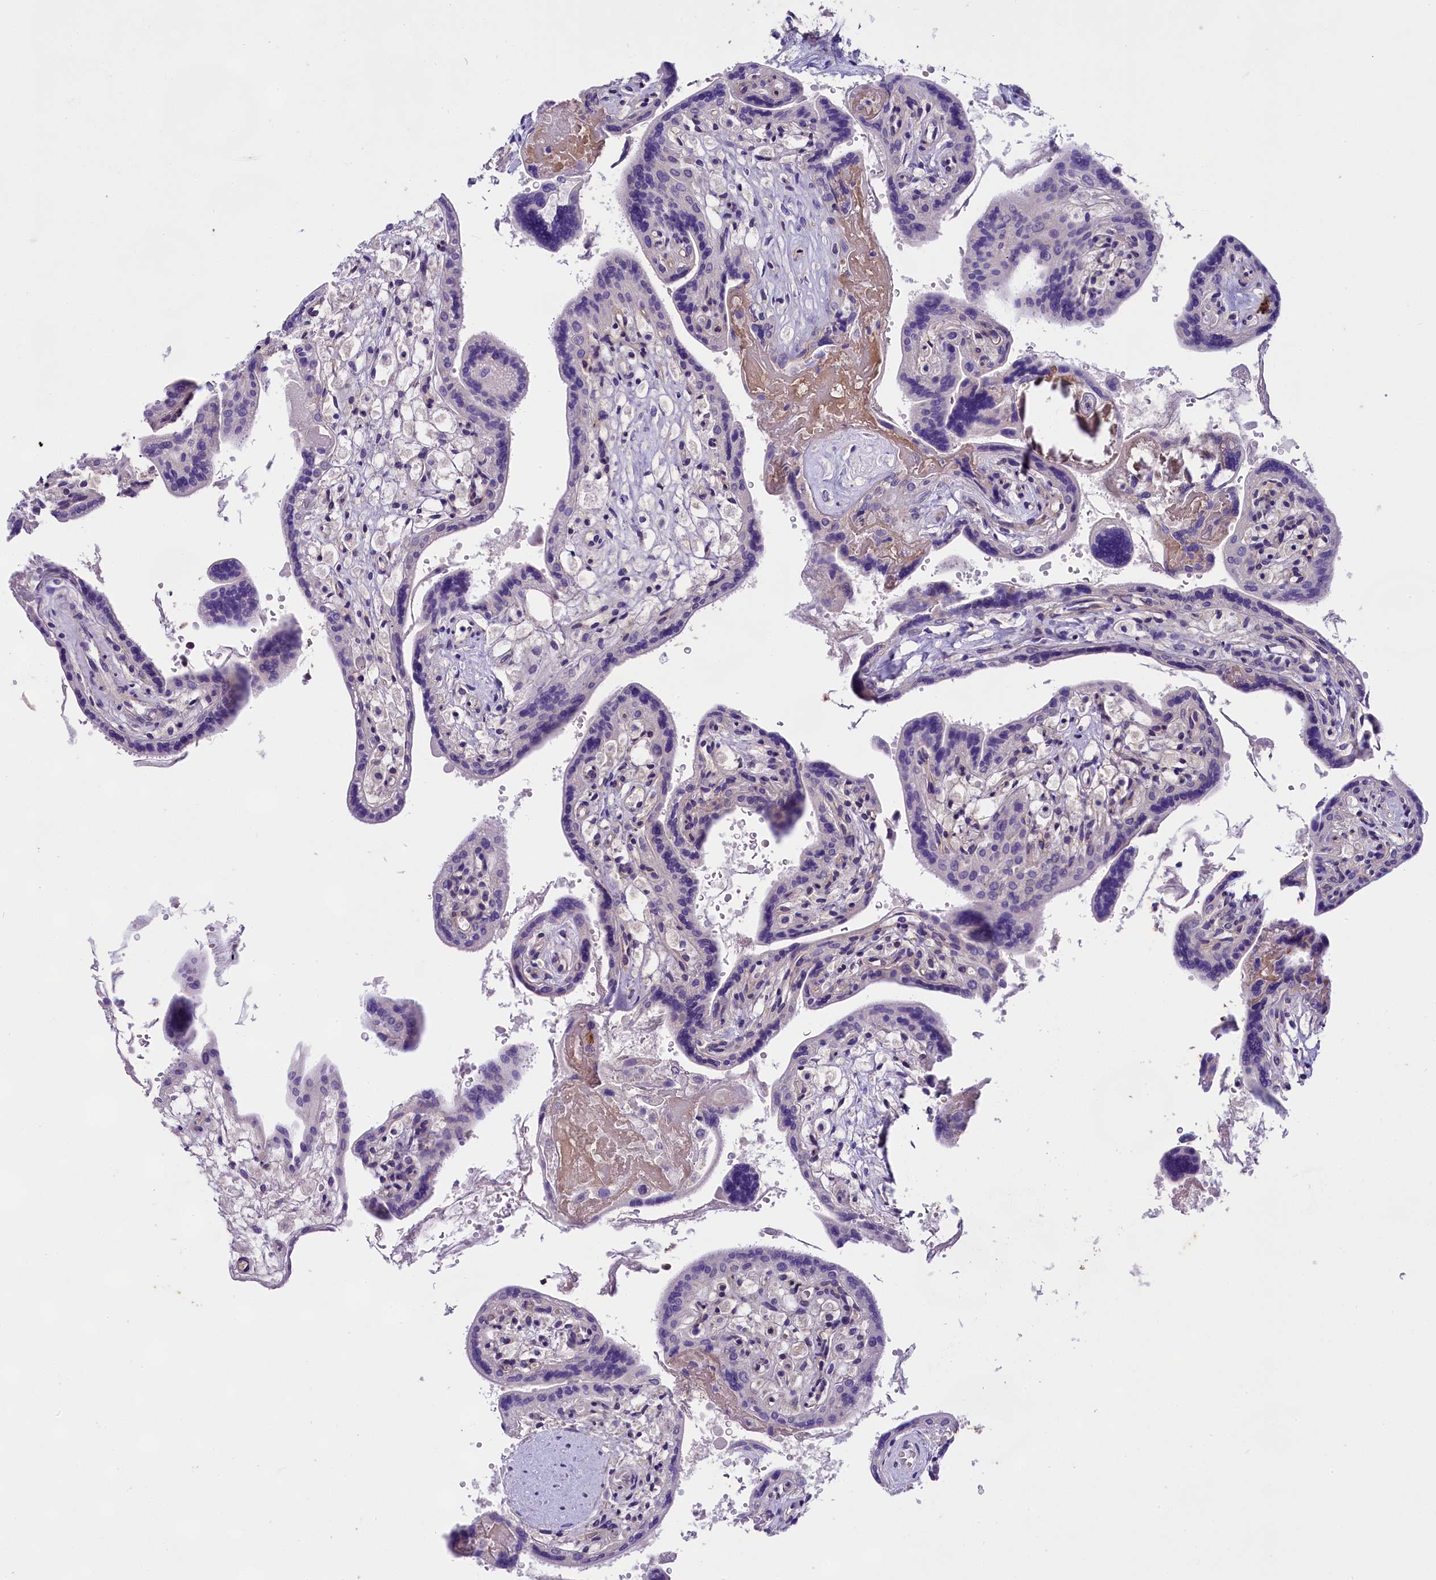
{"staining": {"intensity": "moderate", "quantity": "25%-75%", "location": "cytoplasmic/membranous"}, "tissue": "placenta", "cell_type": "Trophoblastic cells", "image_type": "normal", "snomed": [{"axis": "morphology", "description": "Normal tissue, NOS"}, {"axis": "topography", "description": "Placenta"}], "caption": "Moderate cytoplasmic/membranous protein expression is present in about 25%-75% of trophoblastic cells in placenta. (brown staining indicates protein expression, while blue staining denotes nuclei).", "gene": "SP4", "patient": {"sex": "female", "age": 37}}